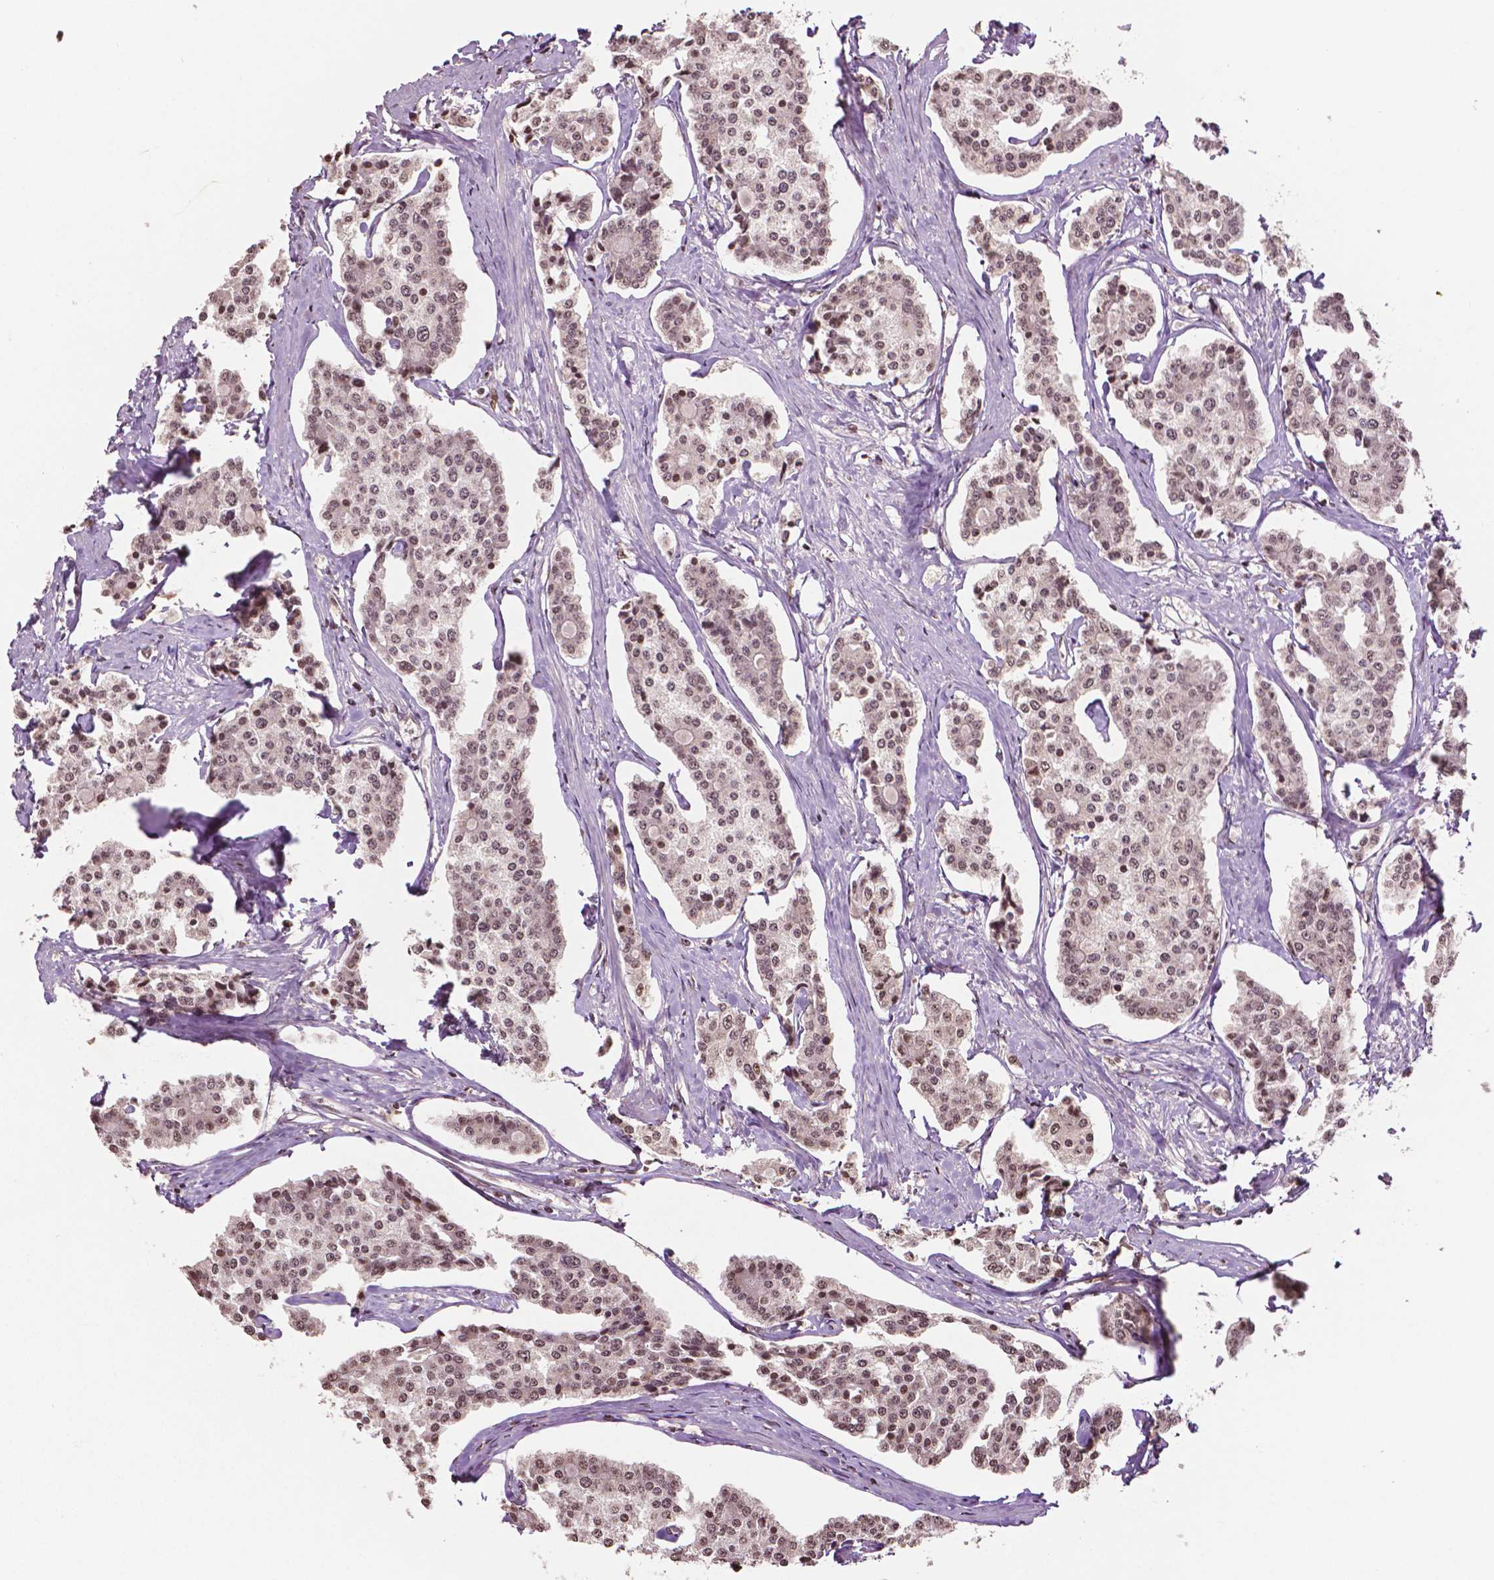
{"staining": {"intensity": "moderate", "quantity": ">75%", "location": "nuclear"}, "tissue": "carcinoid", "cell_type": "Tumor cells", "image_type": "cancer", "snomed": [{"axis": "morphology", "description": "Carcinoid, malignant, NOS"}, {"axis": "topography", "description": "Small intestine"}], "caption": "A photomicrograph showing moderate nuclear expression in about >75% of tumor cells in carcinoid (malignant), as visualized by brown immunohistochemical staining.", "gene": "DEK", "patient": {"sex": "female", "age": 65}}